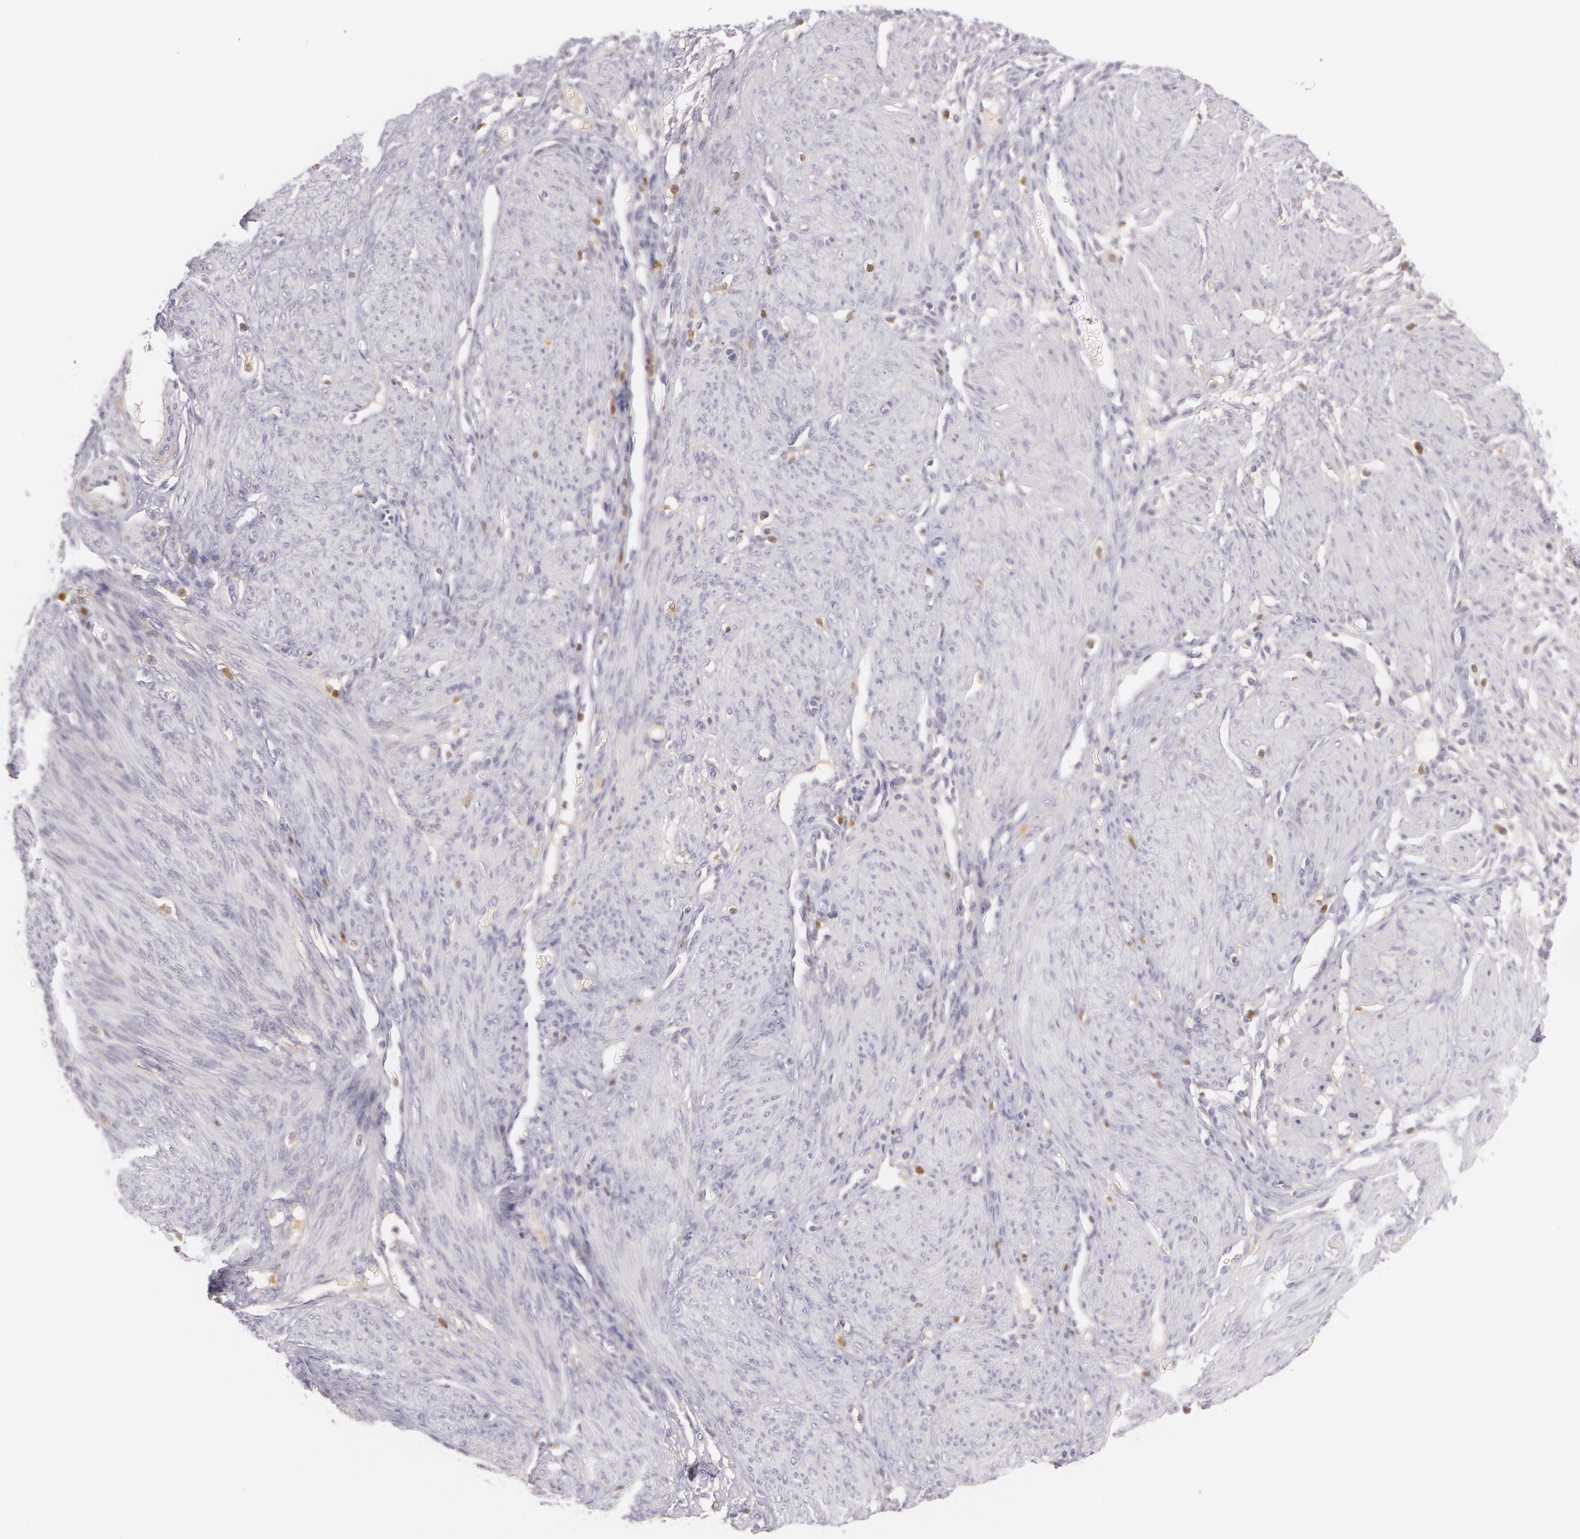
{"staining": {"intensity": "negative", "quantity": "none", "location": "none"}, "tissue": "endometrium", "cell_type": "Cells in endometrial stroma", "image_type": "normal", "snomed": [{"axis": "morphology", "description": "Normal tissue, NOS"}, {"axis": "topography", "description": "Endometrium"}], "caption": "A photomicrograph of endometrium stained for a protein reveals no brown staining in cells in endometrial stroma. (Brightfield microscopy of DAB (3,3'-diaminobenzidine) immunohistochemistry at high magnification).", "gene": "LBP", "patient": {"sex": "female", "age": 72}}